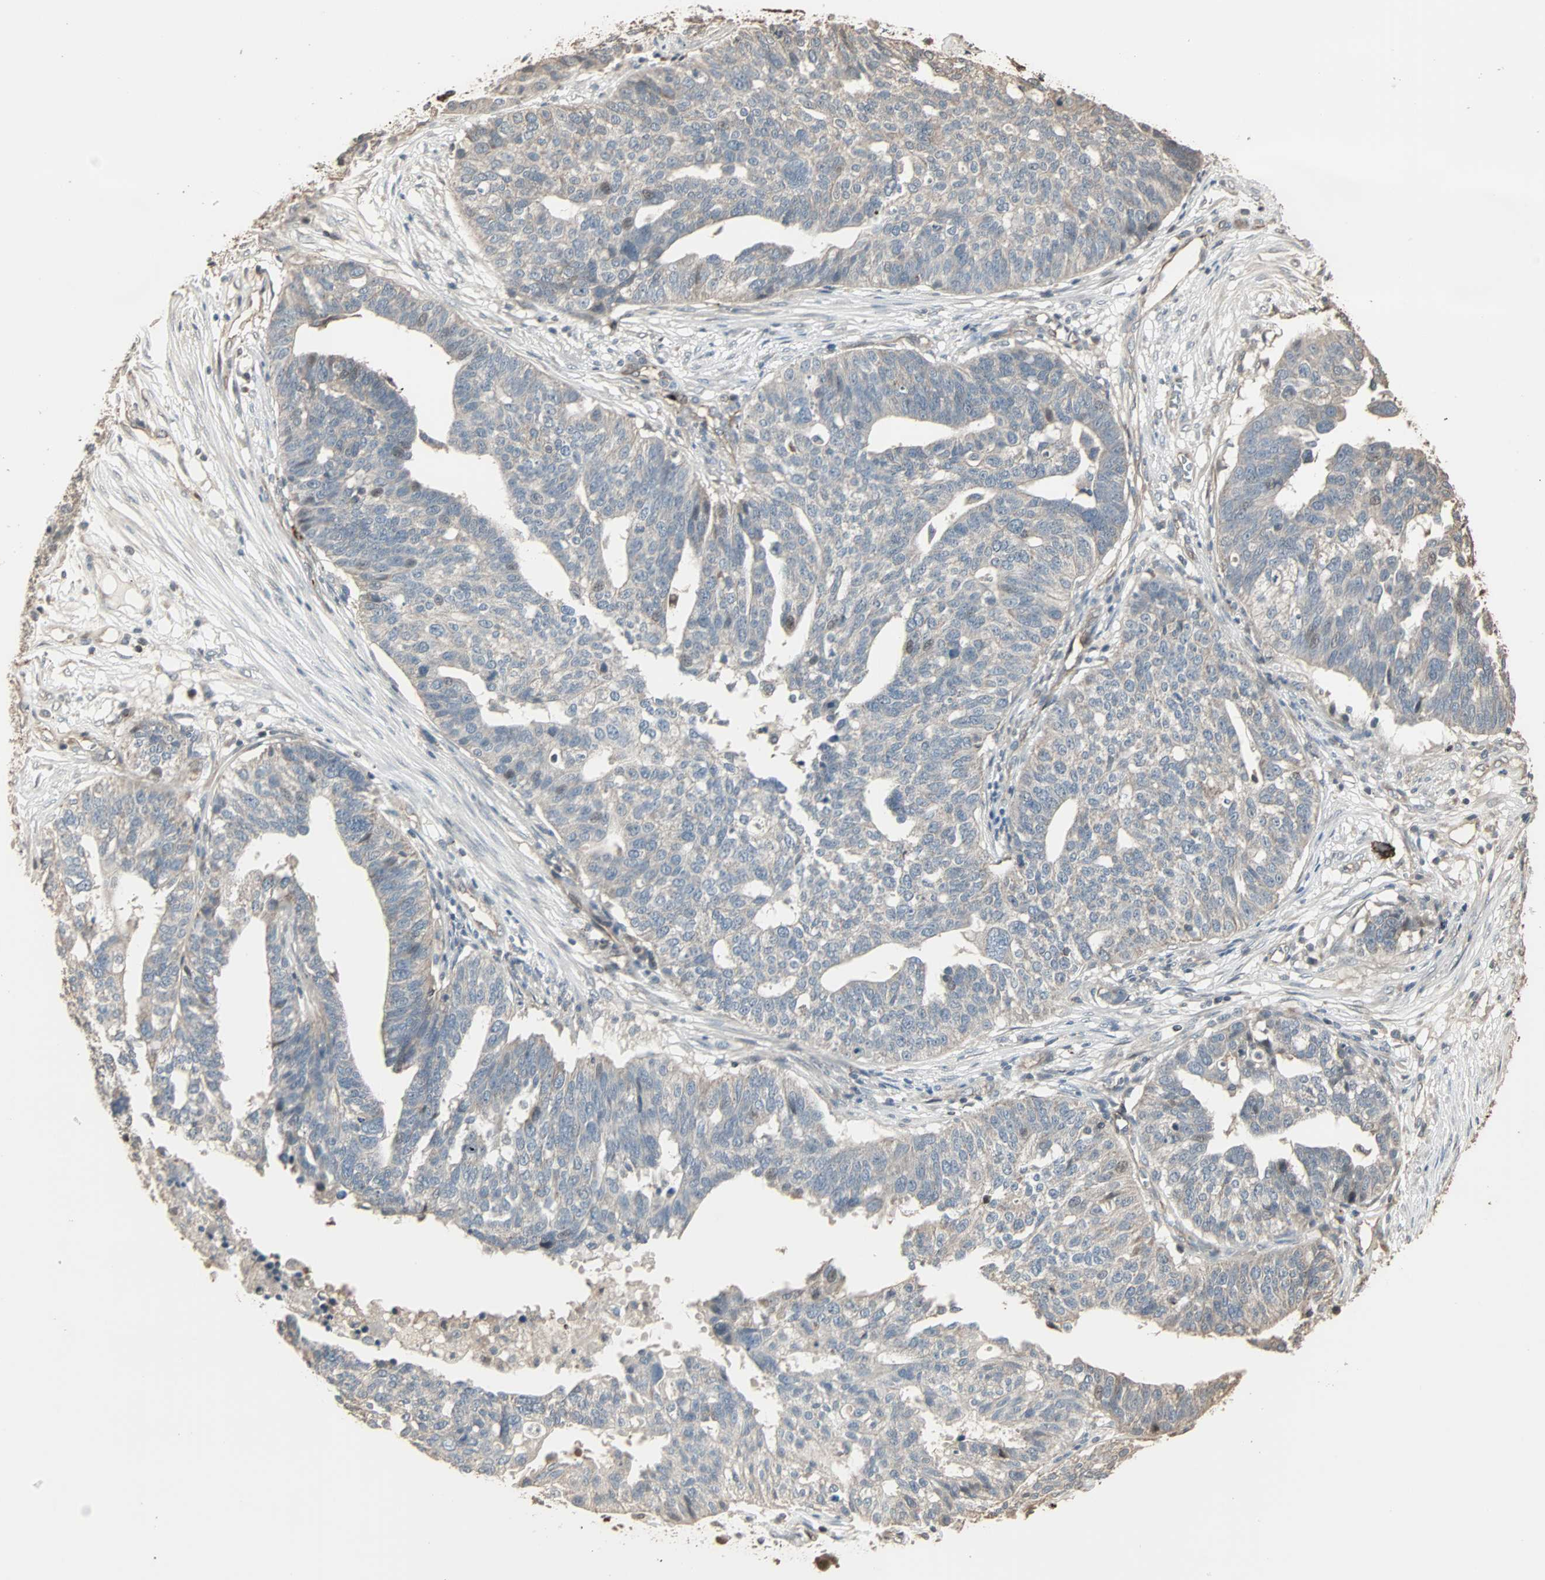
{"staining": {"intensity": "weak", "quantity": "<25%", "location": "cytoplasmic/membranous"}, "tissue": "ovarian cancer", "cell_type": "Tumor cells", "image_type": "cancer", "snomed": [{"axis": "morphology", "description": "Cystadenocarcinoma, serous, NOS"}, {"axis": "topography", "description": "Ovary"}], "caption": "Serous cystadenocarcinoma (ovarian) was stained to show a protein in brown. There is no significant positivity in tumor cells.", "gene": "CALCRL", "patient": {"sex": "female", "age": 59}}